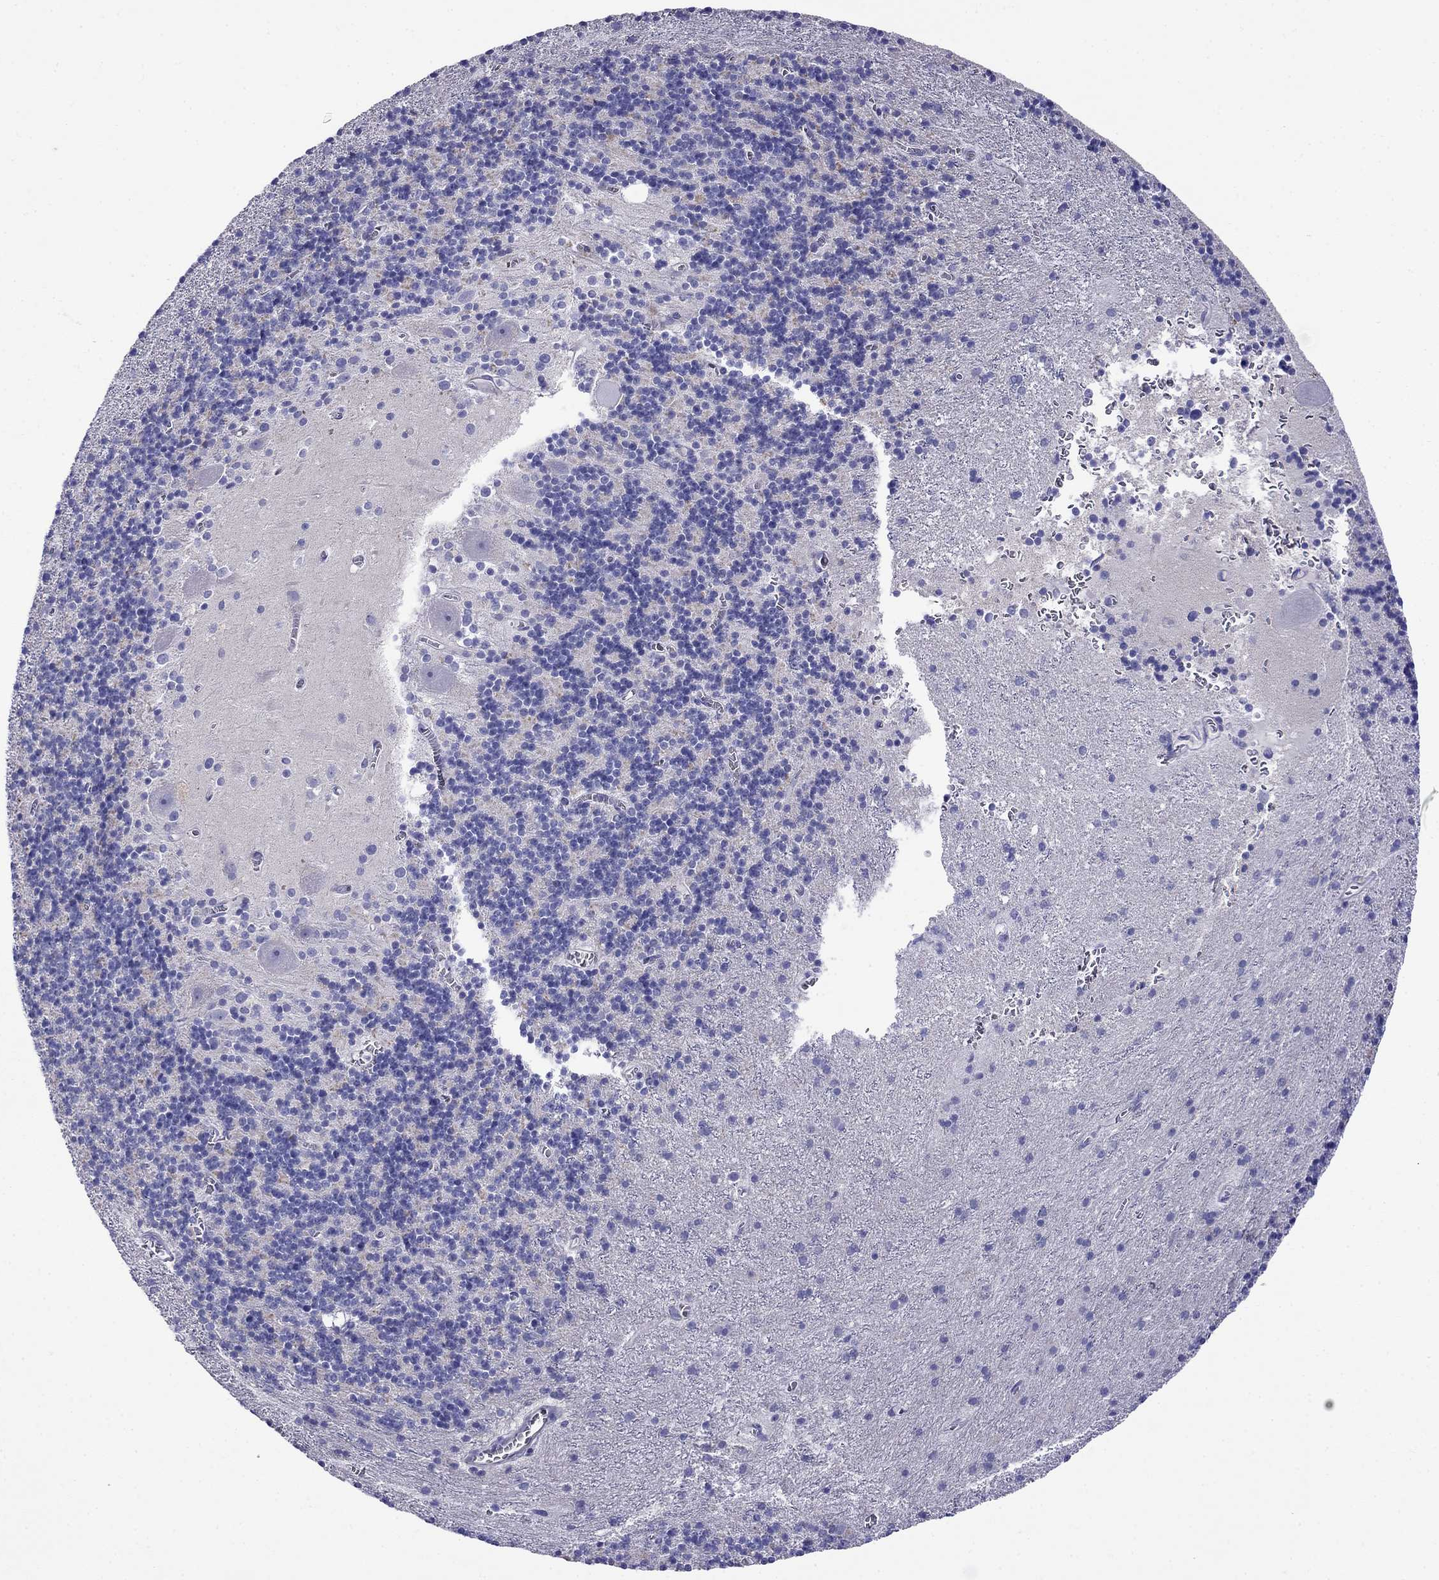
{"staining": {"intensity": "negative", "quantity": "none", "location": "none"}, "tissue": "cerebellum", "cell_type": "Cells in granular layer", "image_type": "normal", "snomed": [{"axis": "morphology", "description": "Normal tissue, NOS"}, {"axis": "topography", "description": "Cerebellum"}], "caption": "High magnification brightfield microscopy of unremarkable cerebellum stained with DAB (brown) and counterstained with hematoxylin (blue): cells in granular layer show no significant staining.", "gene": "SCG2", "patient": {"sex": "male", "age": 70}}